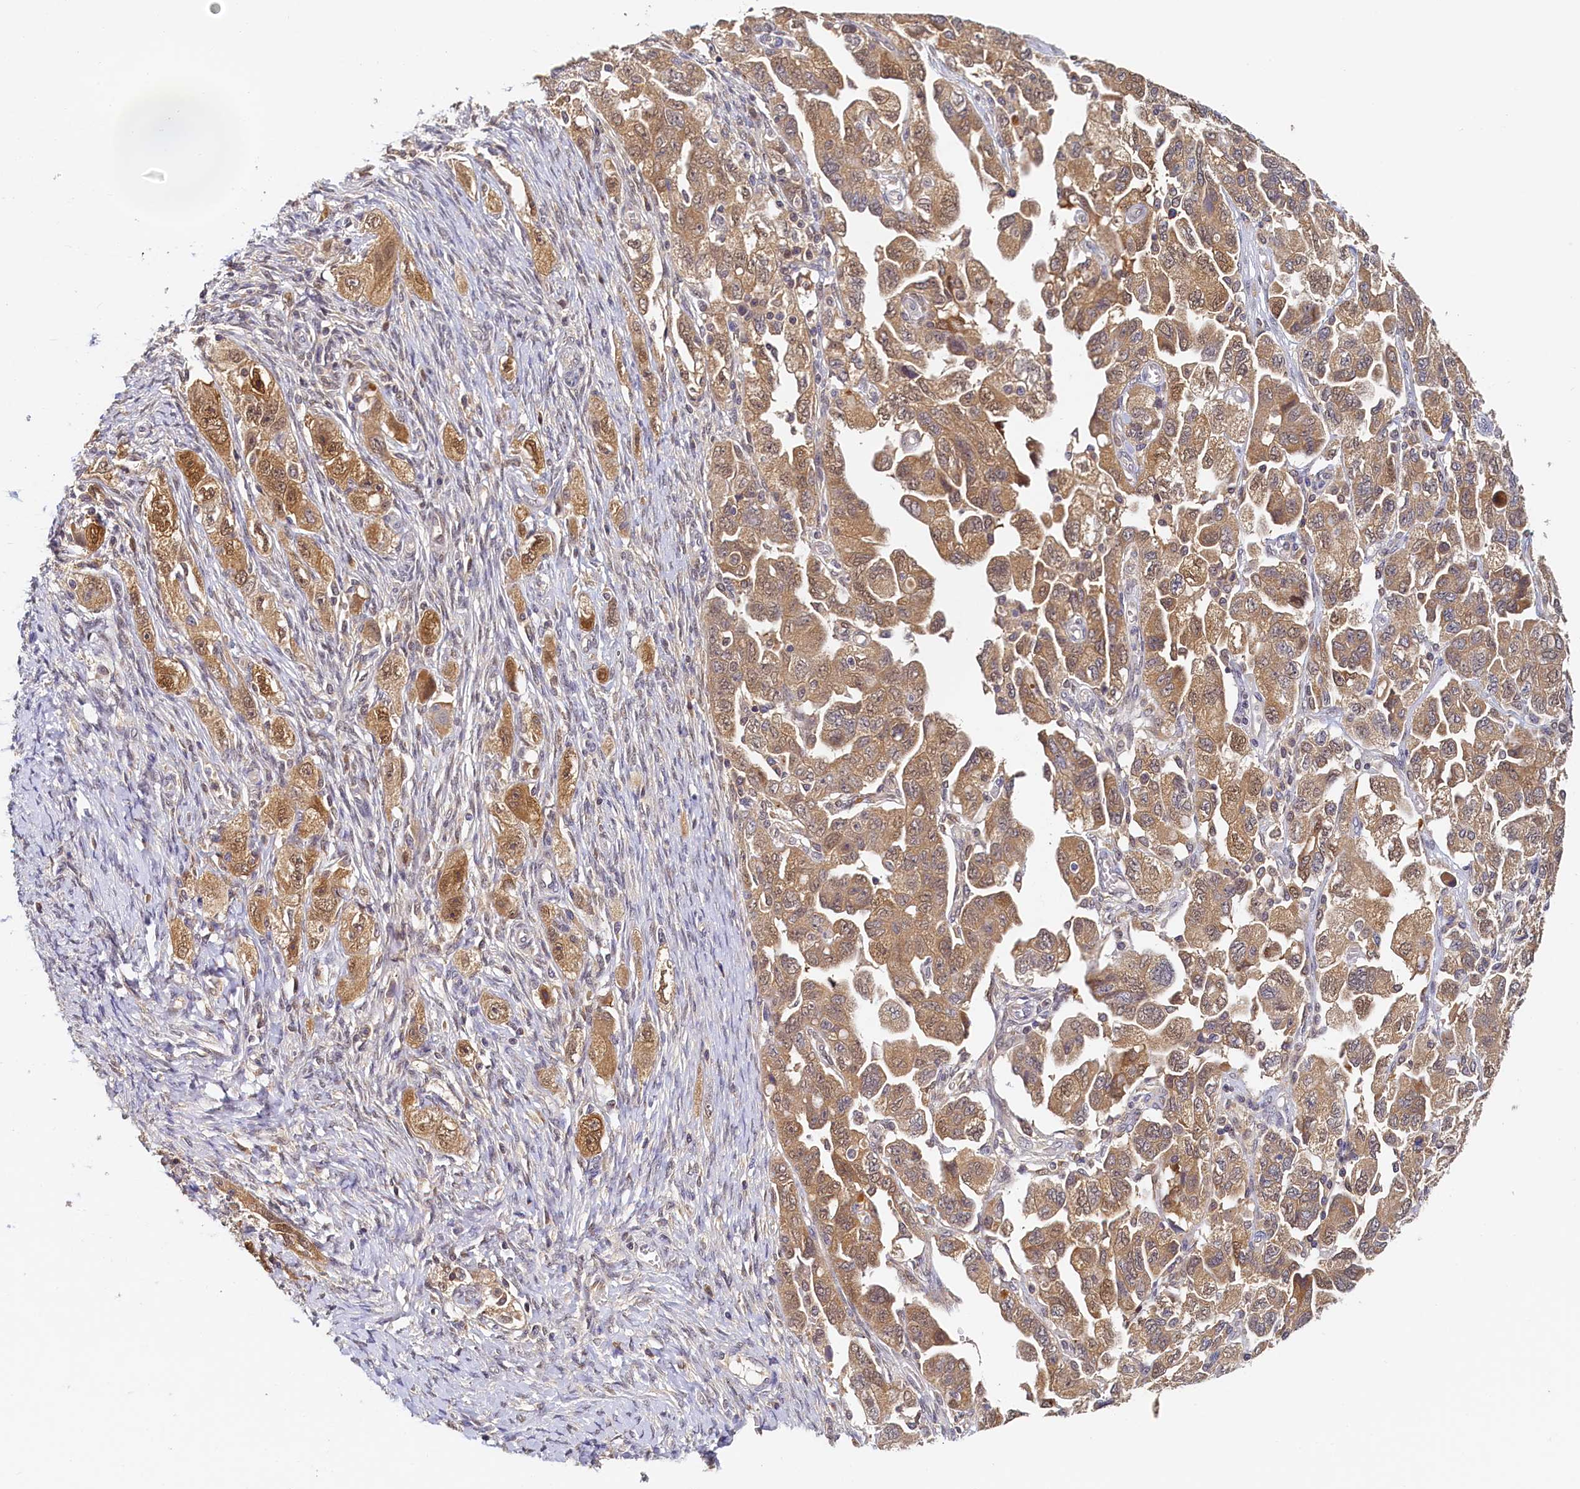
{"staining": {"intensity": "moderate", "quantity": ">75%", "location": "cytoplasmic/membranous,nuclear"}, "tissue": "ovarian cancer", "cell_type": "Tumor cells", "image_type": "cancer", "snomed": [{"axis": "morphology", "description": "Carcinoma, NOS"}, {"axis": "morphology", "description": "Cystadenocarcinoma, serous, NOS"}, {"axis": "topography", "description": "Ovary"}], "caption": "Ovarian carcinoma tissue exhibits moderate cytoplasmic/membranous and nuclear positivity in about >75% of tumor cells, visualized by immunohistochemistry. The staining was performed using DAB (3,3'-diaminobenzidine) to visualize the protein expression in brown, while the nuclei were stained in blue with hematoxylin (Magnification: 20x).", "gene": "PAAF1", "patient": {"sex": "female", "age": 69}}